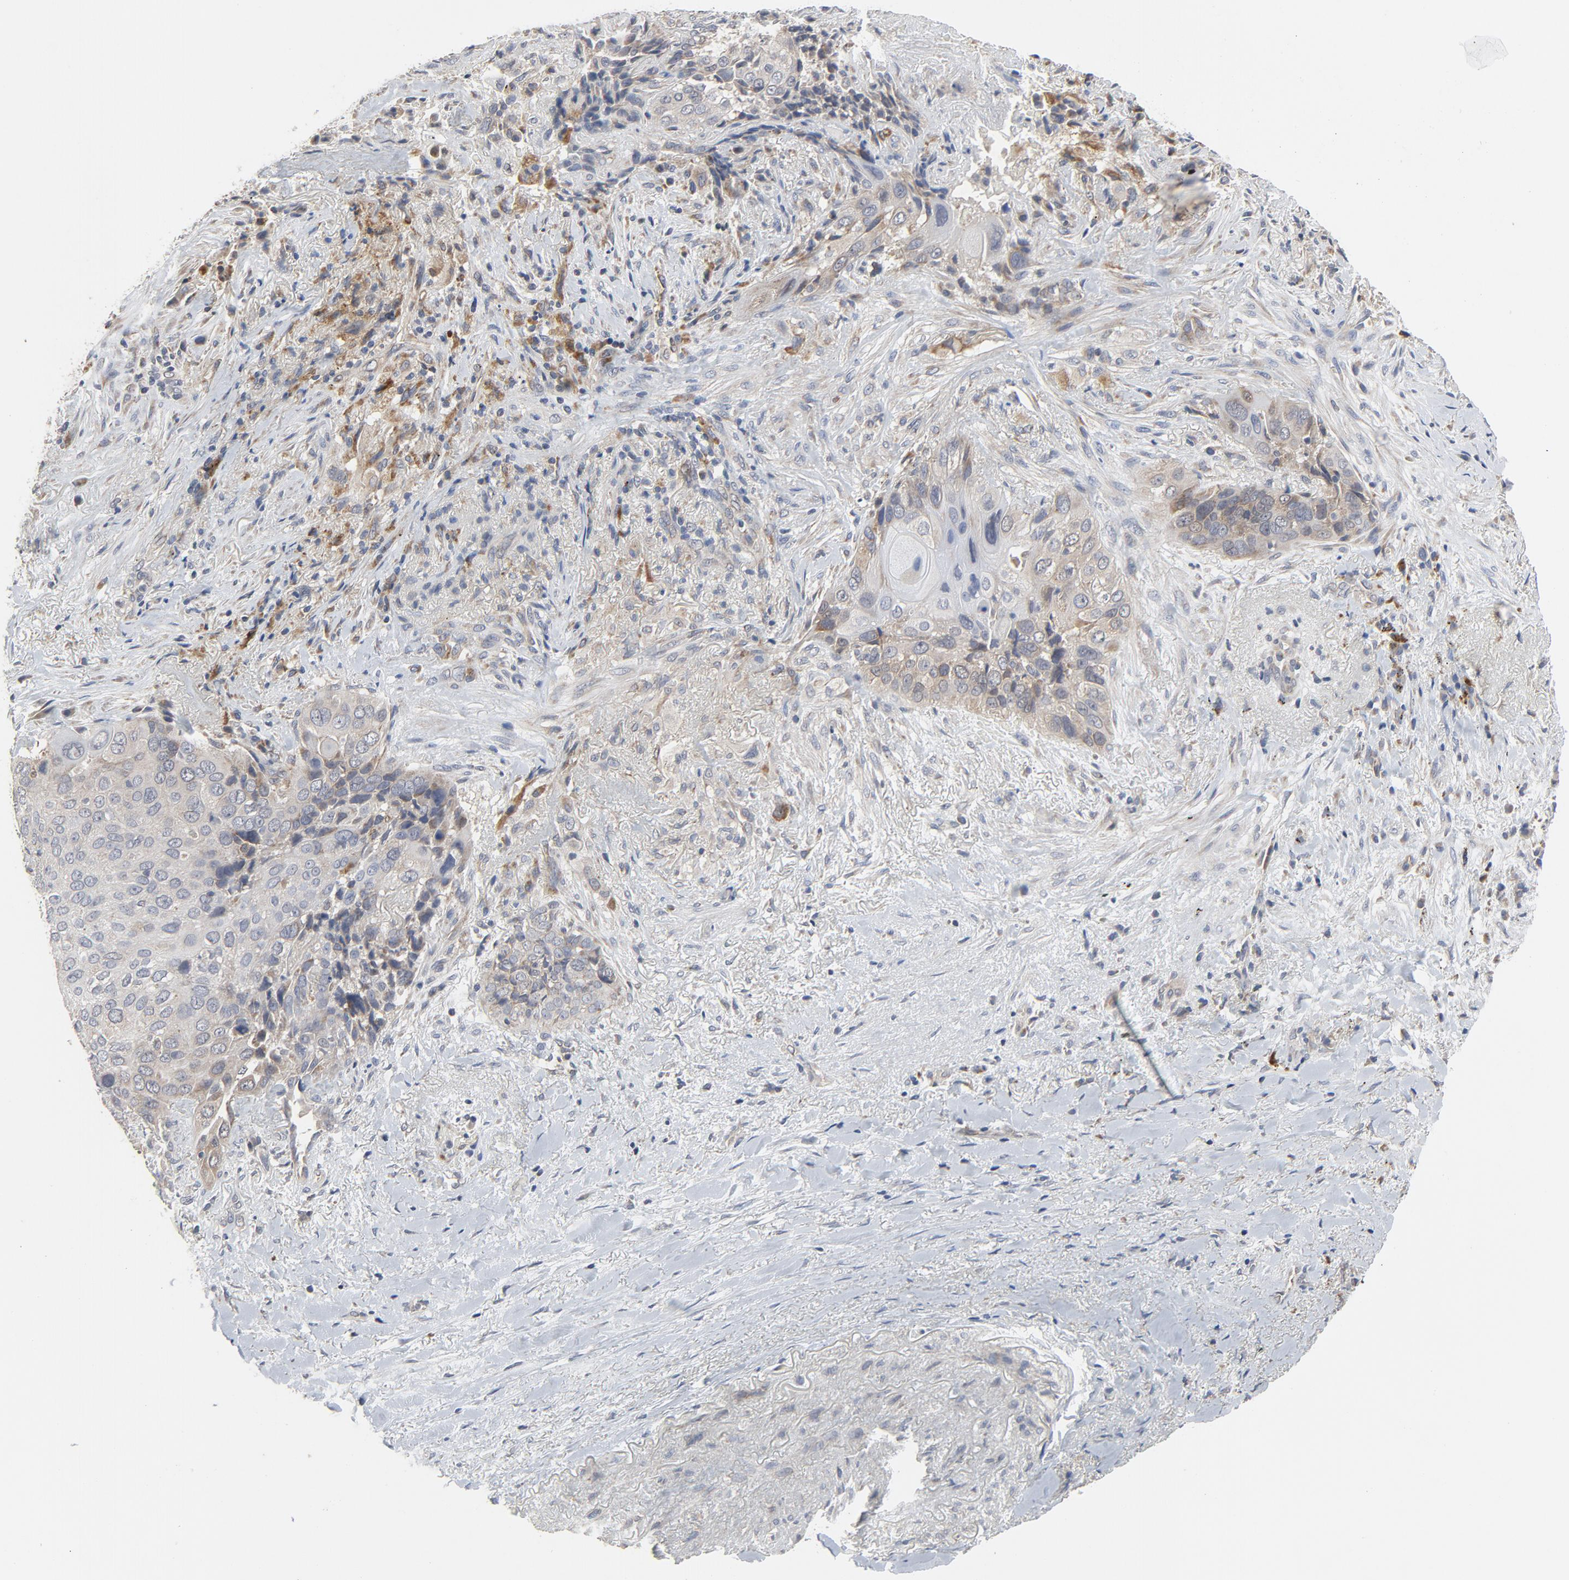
{"staining": {"intensity": "weak", "quantity": "25%-75%", "location": "cytoplasmic/membranous"}, "tissue": "lung cancer", "cell_type": "Tumor cells", "image_type": "cancer", "snomed": [{"axis": "morphology", "description": "Squamous cell carcinoma, NOS"}, {"axis": "topography", "description": "Lung"}], "caption": "Squamous cell carcinoma (lung) stained with DAB IHC reveals low levels of weak cytoplasmic/membranous positivity in approximately 25%-75% of tumor cells. (Brightfield microscopy of DAB IHC at high magnification).", "gene": "C14orf119", "patient": {"sex": "male", "age": 54}}